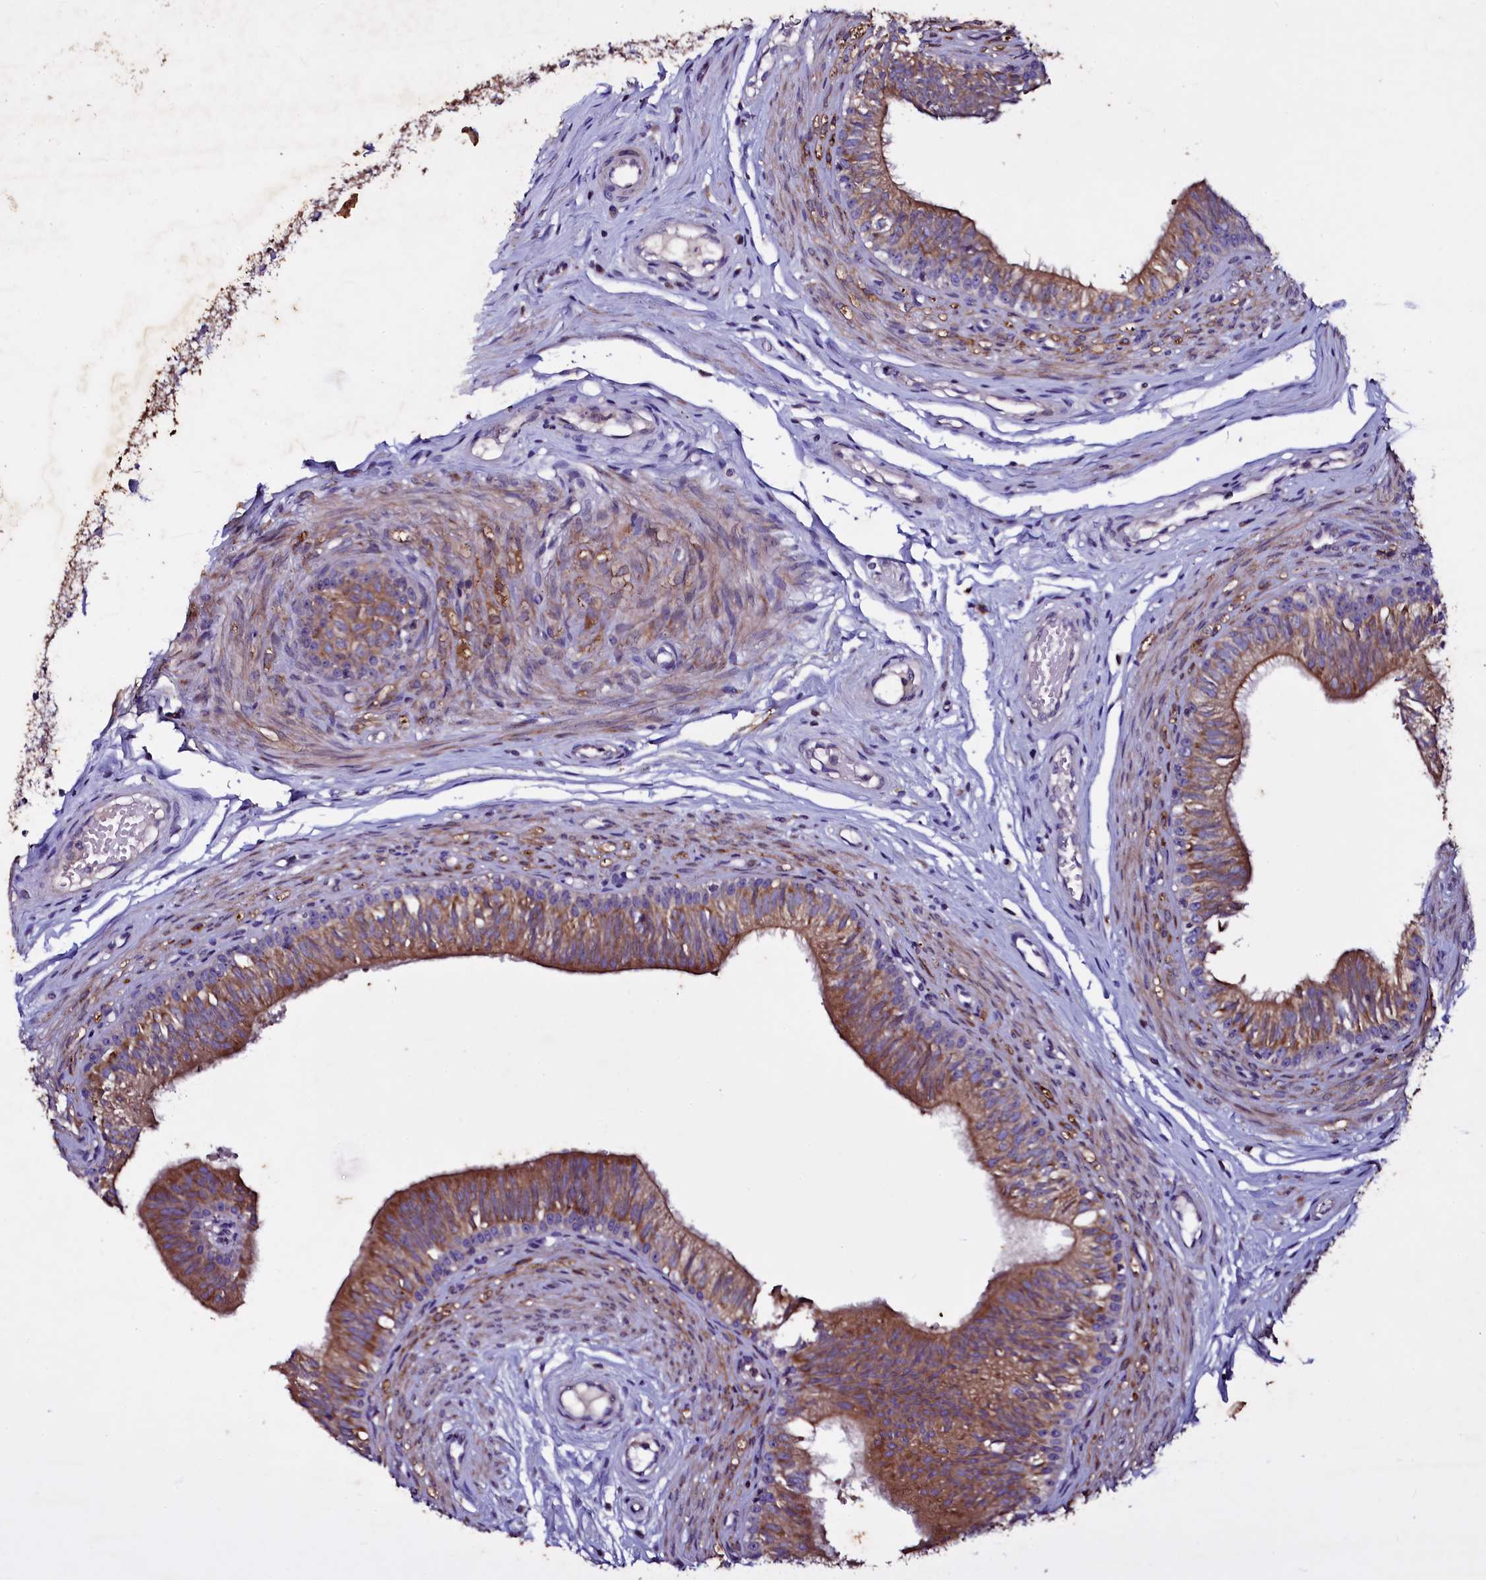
{"staining": {"intensity": "moderate", "quantity": "25%-75%", "location": "cytoplasmic/membranous"}, "tissue": "epididymis", "cell_type": "Glandular cells", "image_type": "normal", "snomed": [{"axis": "morphology", "description": "Normal tissue, NOS"}, {"axis": "topography", "description": "Epididymis, spermatic cord, NOS"}], "caption": "High-magnification brightfield microscopy of benign epididymis stained with DAB (3,3'-diaminobenzidine) (brown) and counterstained with hematoxylin (blue). glandular cells exhibit moderate cytoplasmic/membranous positivity is present in about25%-75% of cells. The staining is performed using DAB brown chromogen to label protein expression. The nuclei are counter-stained blue using hematoxylin.", "gene": "SELENOT", "patient": {"sex": "male", "age": 22}}